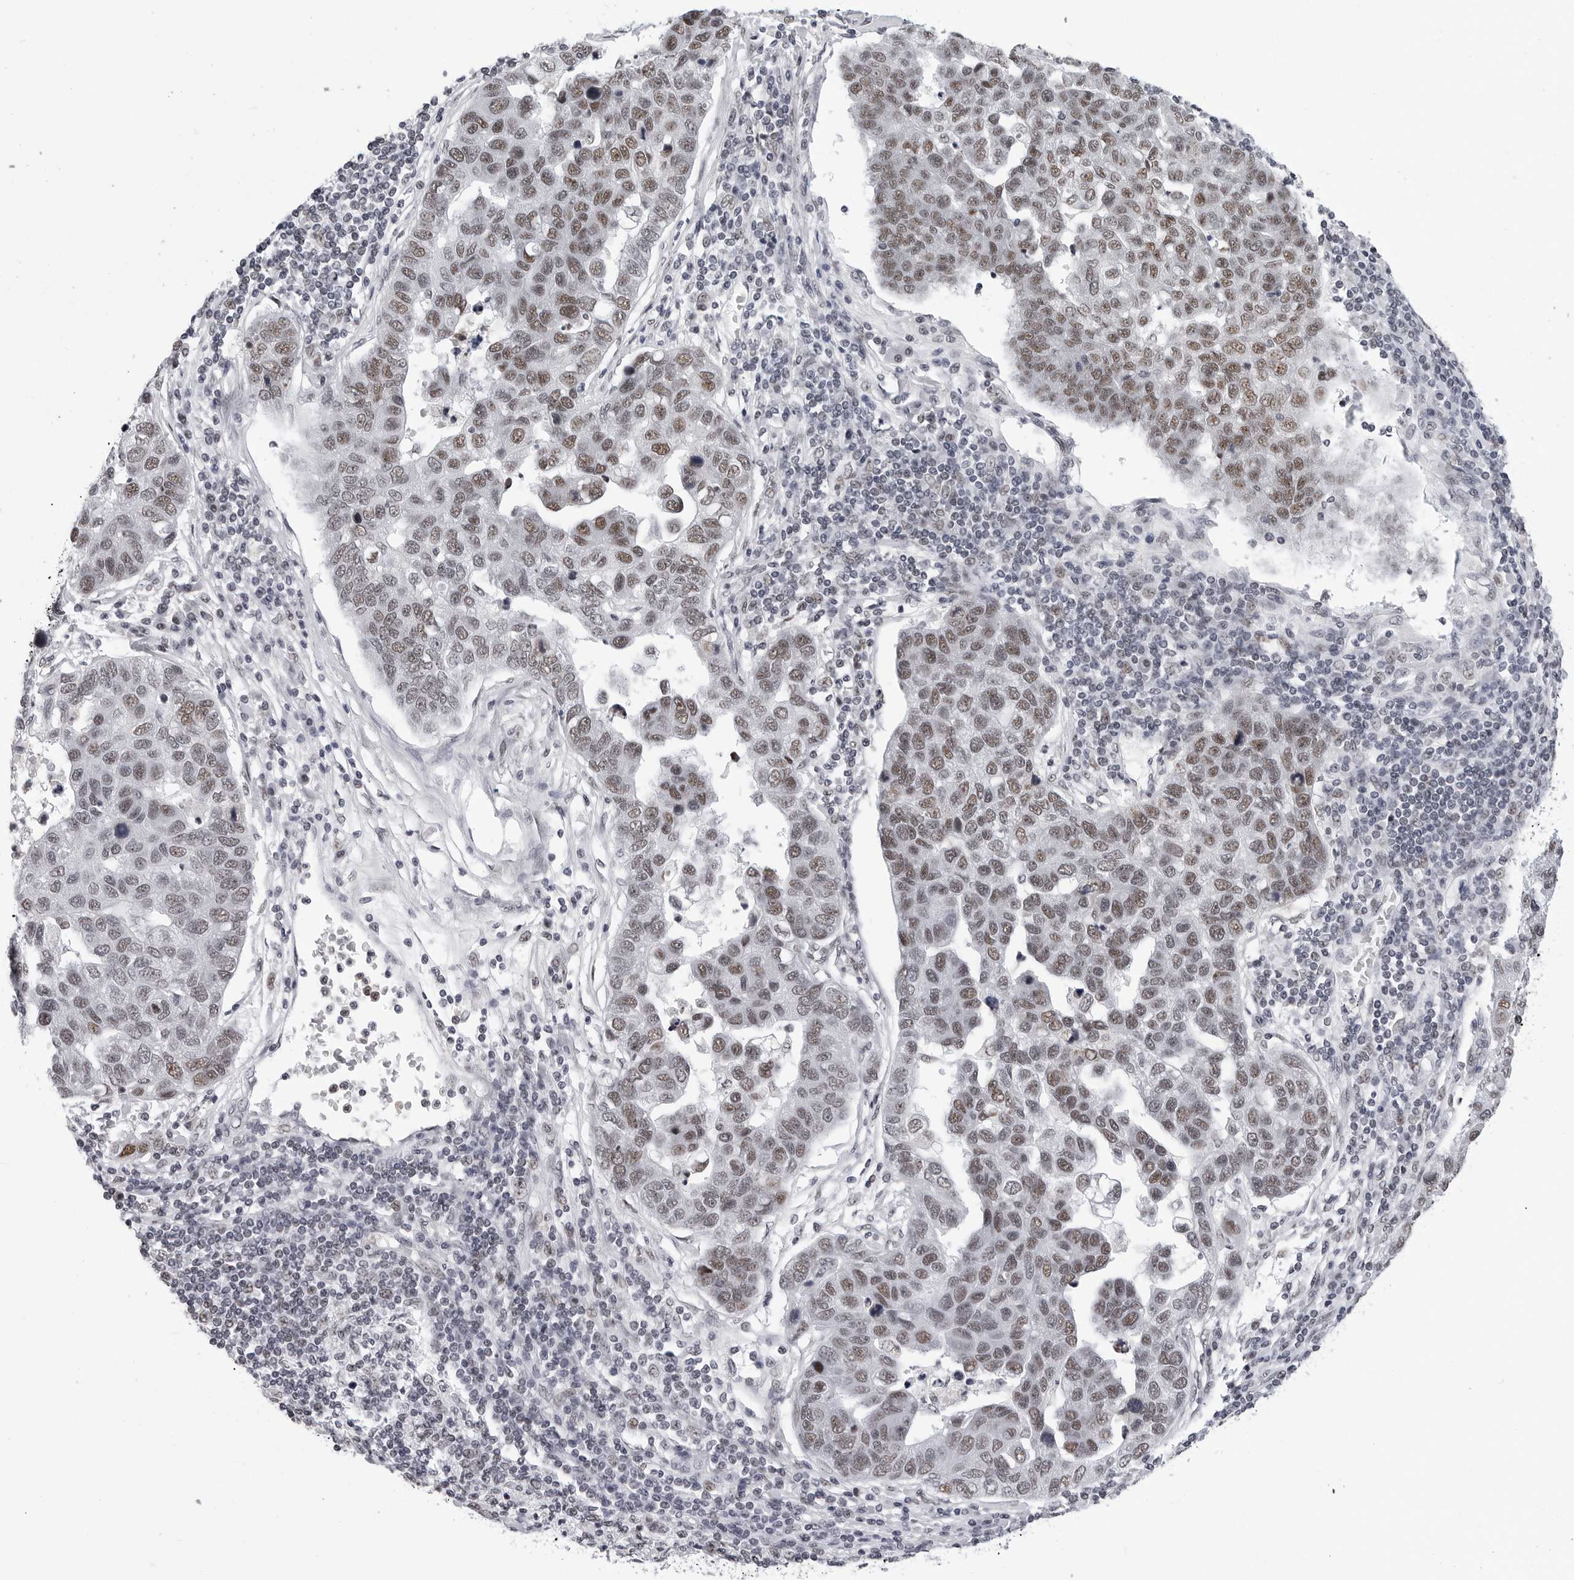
{"staining": {"intensity": "moderate", "quantity": ">75%", "location": "nuclear"}, "tissue": "pancreatic cancer", "cell_type": "Tumor cells", "image_type": "cancer", "snomed": [{"axis": "morphology", "description": "Adenocarcinoma, NOS"}, {"axis": "topography", "description": "Pancreas"}], "caption": "Immunohistochemical staining of human adenocarcinoma (pancreatic) demonstrates medium levels of moderate nuclear protein positivity in about >75% of tumor cells. (Brightfield microscopy of DAB IHC at high magnification).", "gene": "SF3B4", "patient": {"sex": "female", "age": 61}}